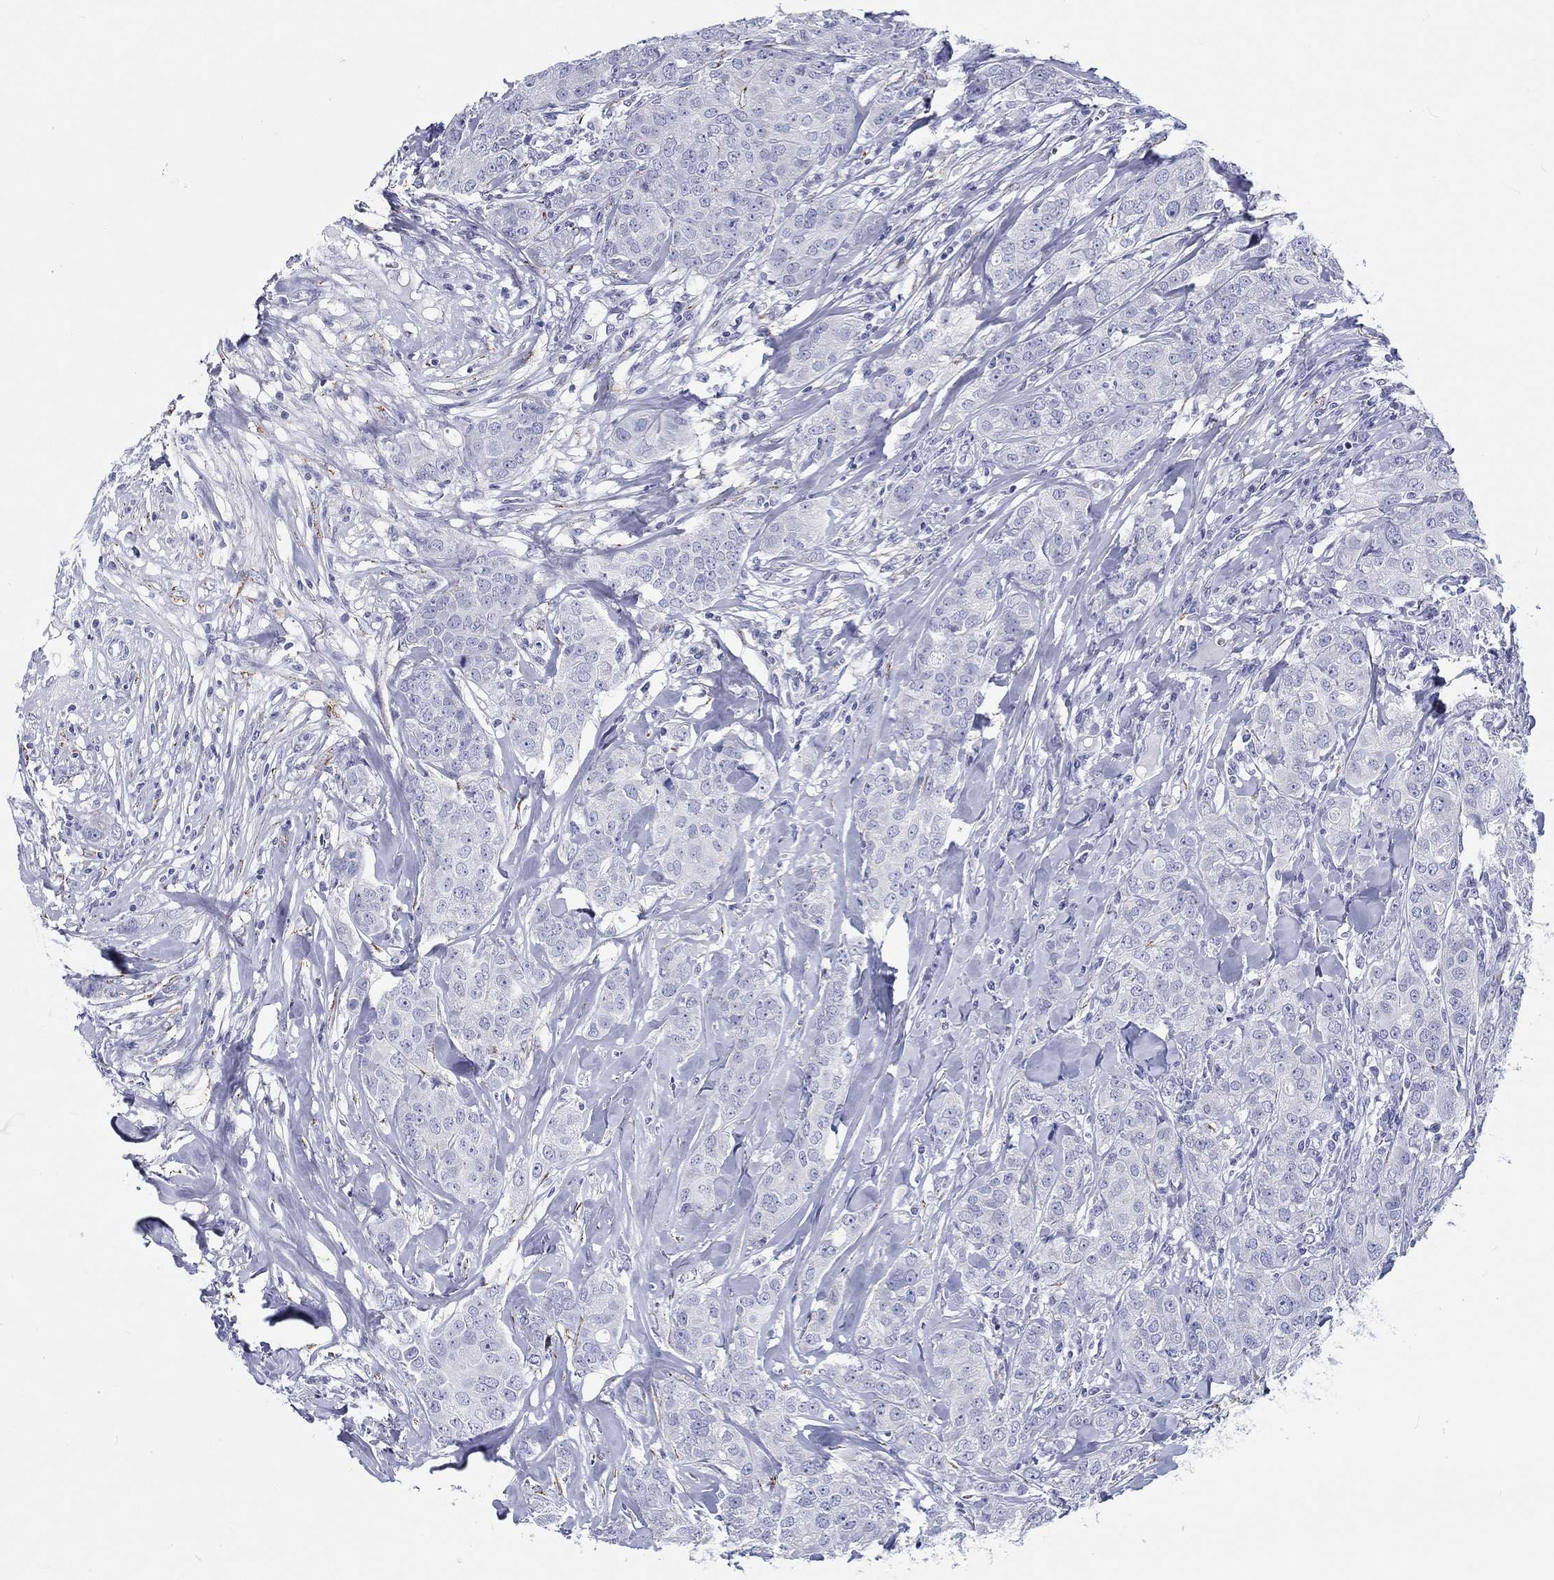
{"staining": {"intensity": "negative", "quantity": "none", "location": "none"}, "tissue": "breast cancer", "cell_type": "Tumor cells", "image_type": "cancer", "snomed": [{"axis": "morphology", "description": "Duct carcinoma"}, {"axis": "topography", "description": "Breast"}], "caption": "Tumor cells show no significant protein expression in breast cancer.", "gene": "H1-1", "patient": {"sex": "female", "age": 43}}